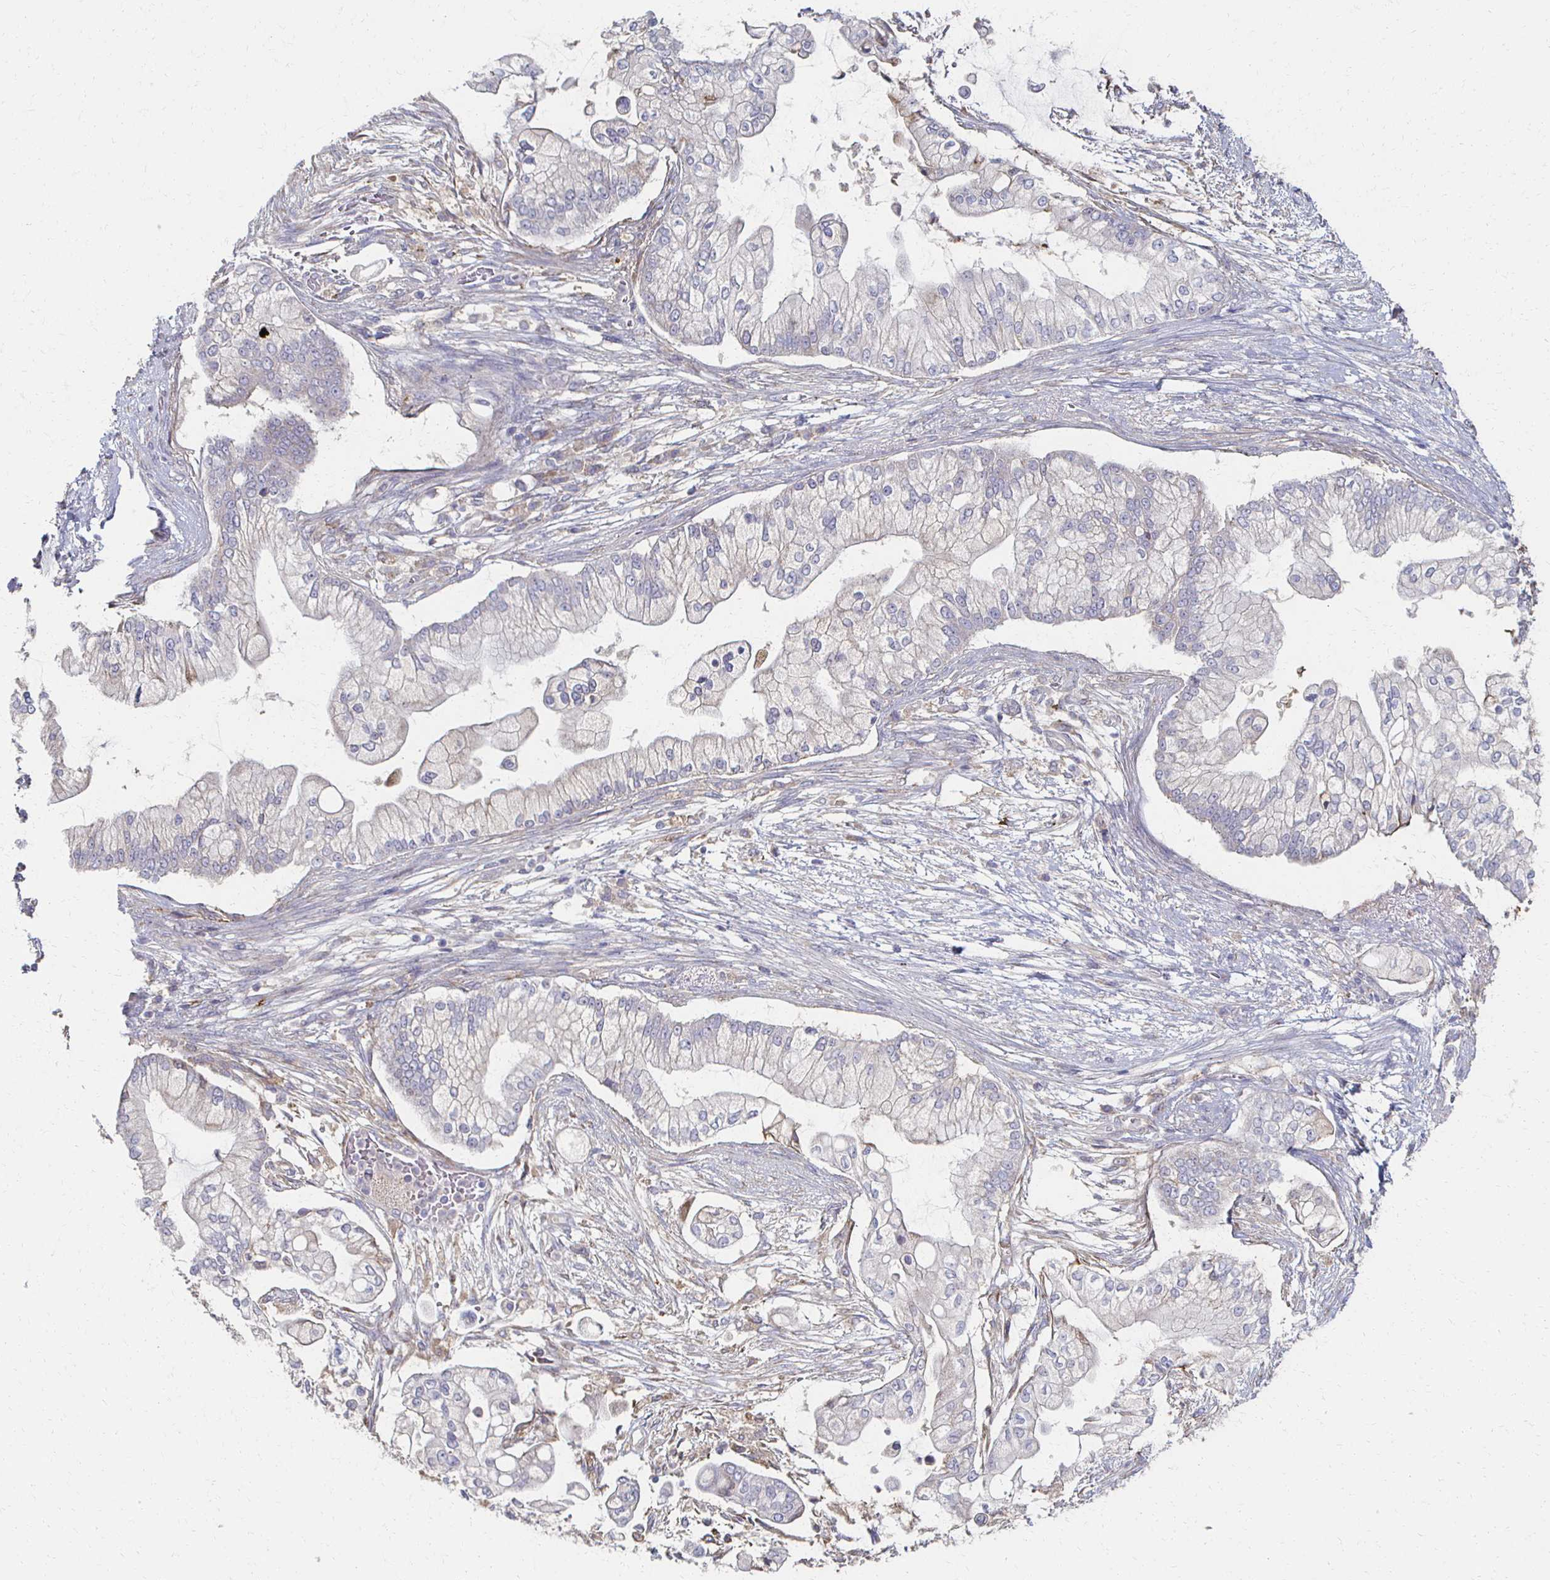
{"staining": {"intensity": "negative", "quantity": "none", "location": "none"}, "tissue": "pancreatic cancer", "cell_type": "Tumor cells", "image_type": "cancer", "snomed": [{"axis": "morphology", "description": "Adenocarcinoma, NOS"}, {"axis": "topography", "description": "Pancreas"}], "caption": "Immunohistochemical staining of human adenocarcinoma (pancreatic) reveals no significant staining in tumor cells.", "gene": "CX3CR1", "patient": {"sex": "female", "age": 69}}